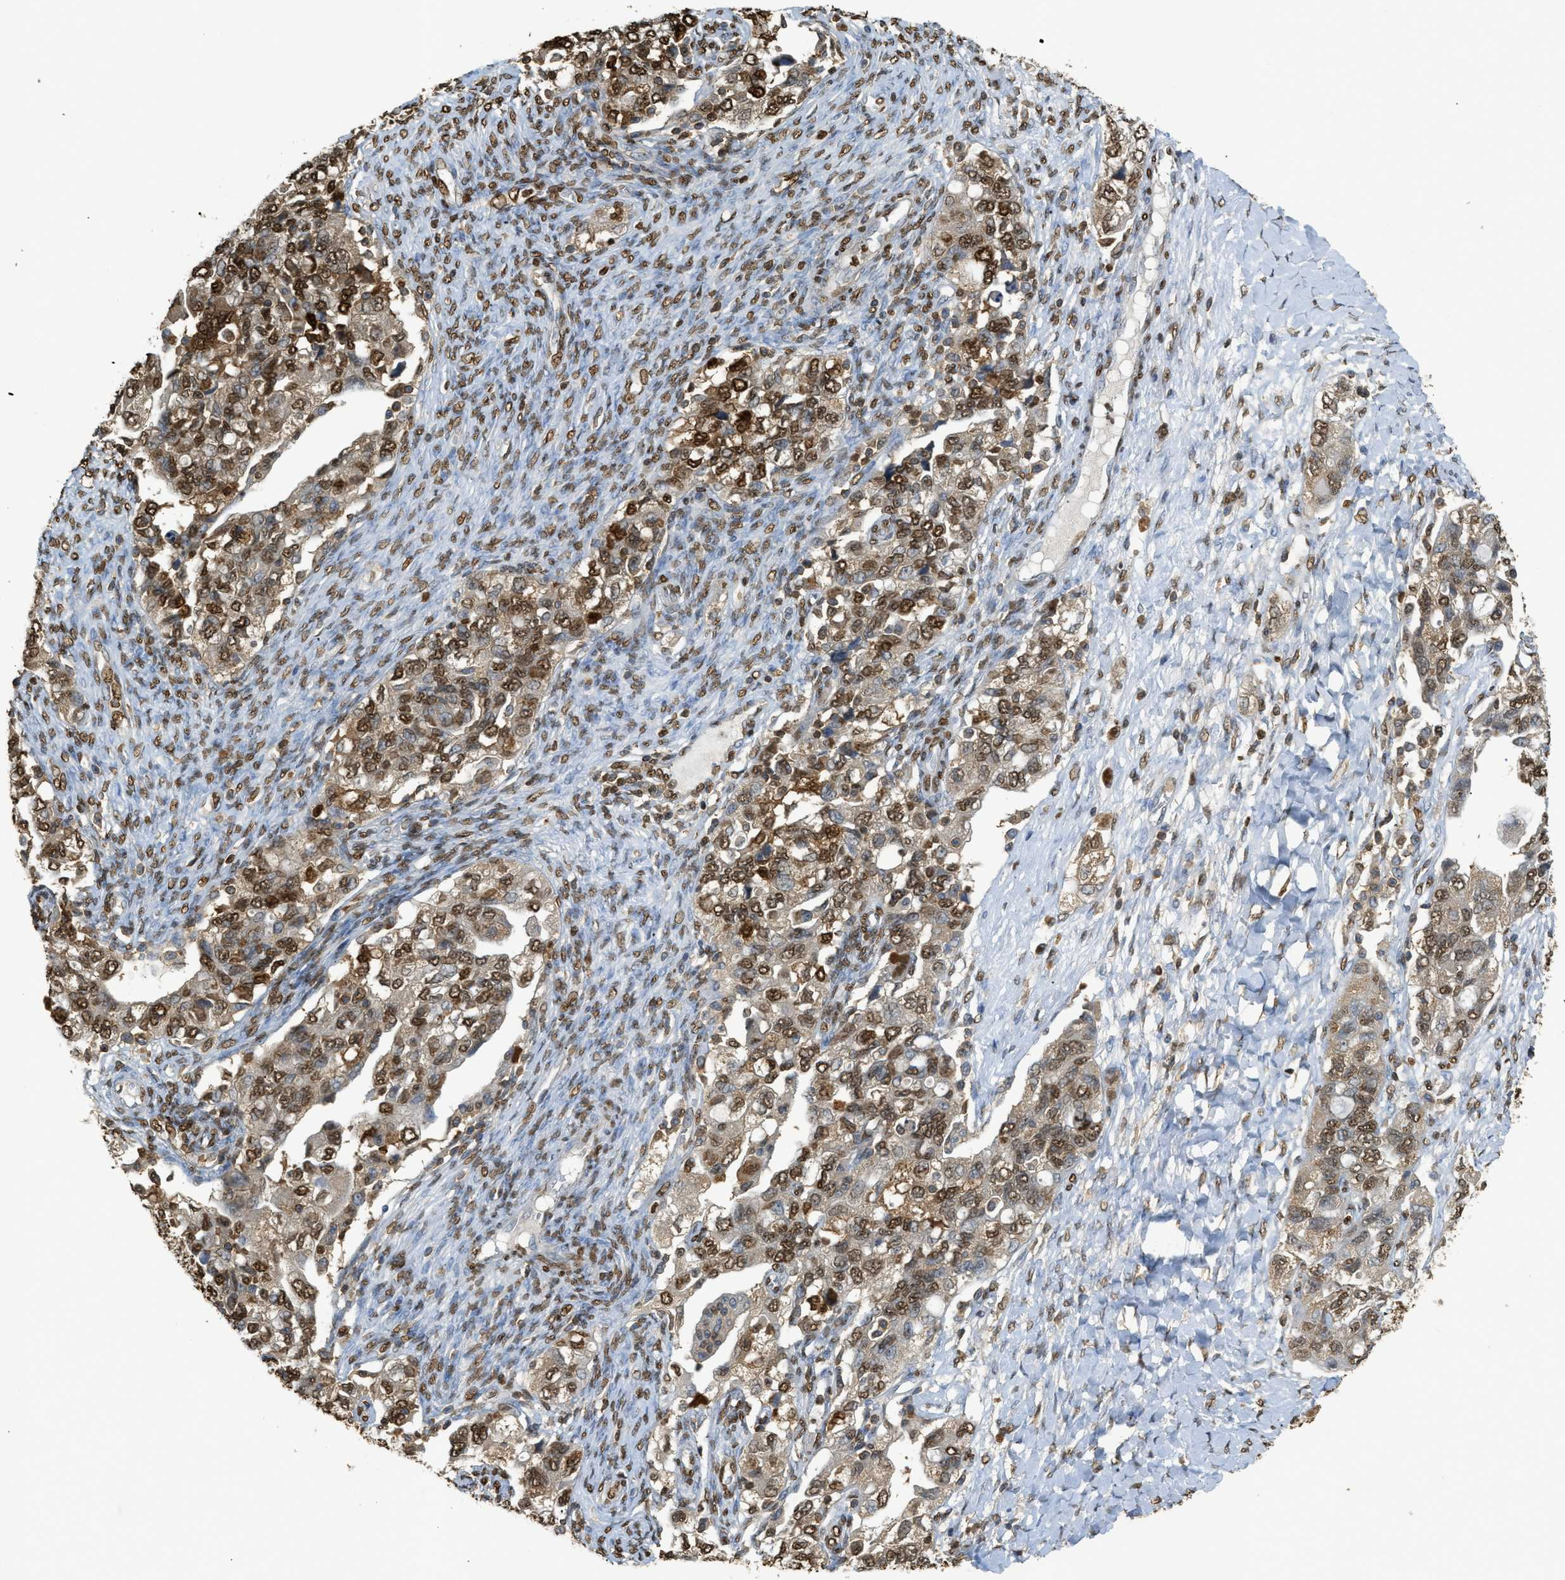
{"staining": {"intensity": "strong", "quantity": "25%-75%", "location": "cytoplasmic/membranous,nuclear"}, "tissue": "ovarian cancer", "cell_type": "Tumor cells", "image_type": "cancer", "snomed": [{"axis": "morphology", "description": "Carcinoma, NOS"}, {"axis": "morphology", "description": "Cystadenocarcinoma, serous, NOS"}, {"axis": "topography", "description": "Ovary"}], "caption": "Protein expression by IHC shows strong cytoplasmic/membranous and nuclear staining in approximately 25%-75% of tumor cells in ovarian cancer. (IHC, brightfield microscopy, high magnification).", "gene": "NR5A2", "patient": {"sex": "female", "age": 69}}